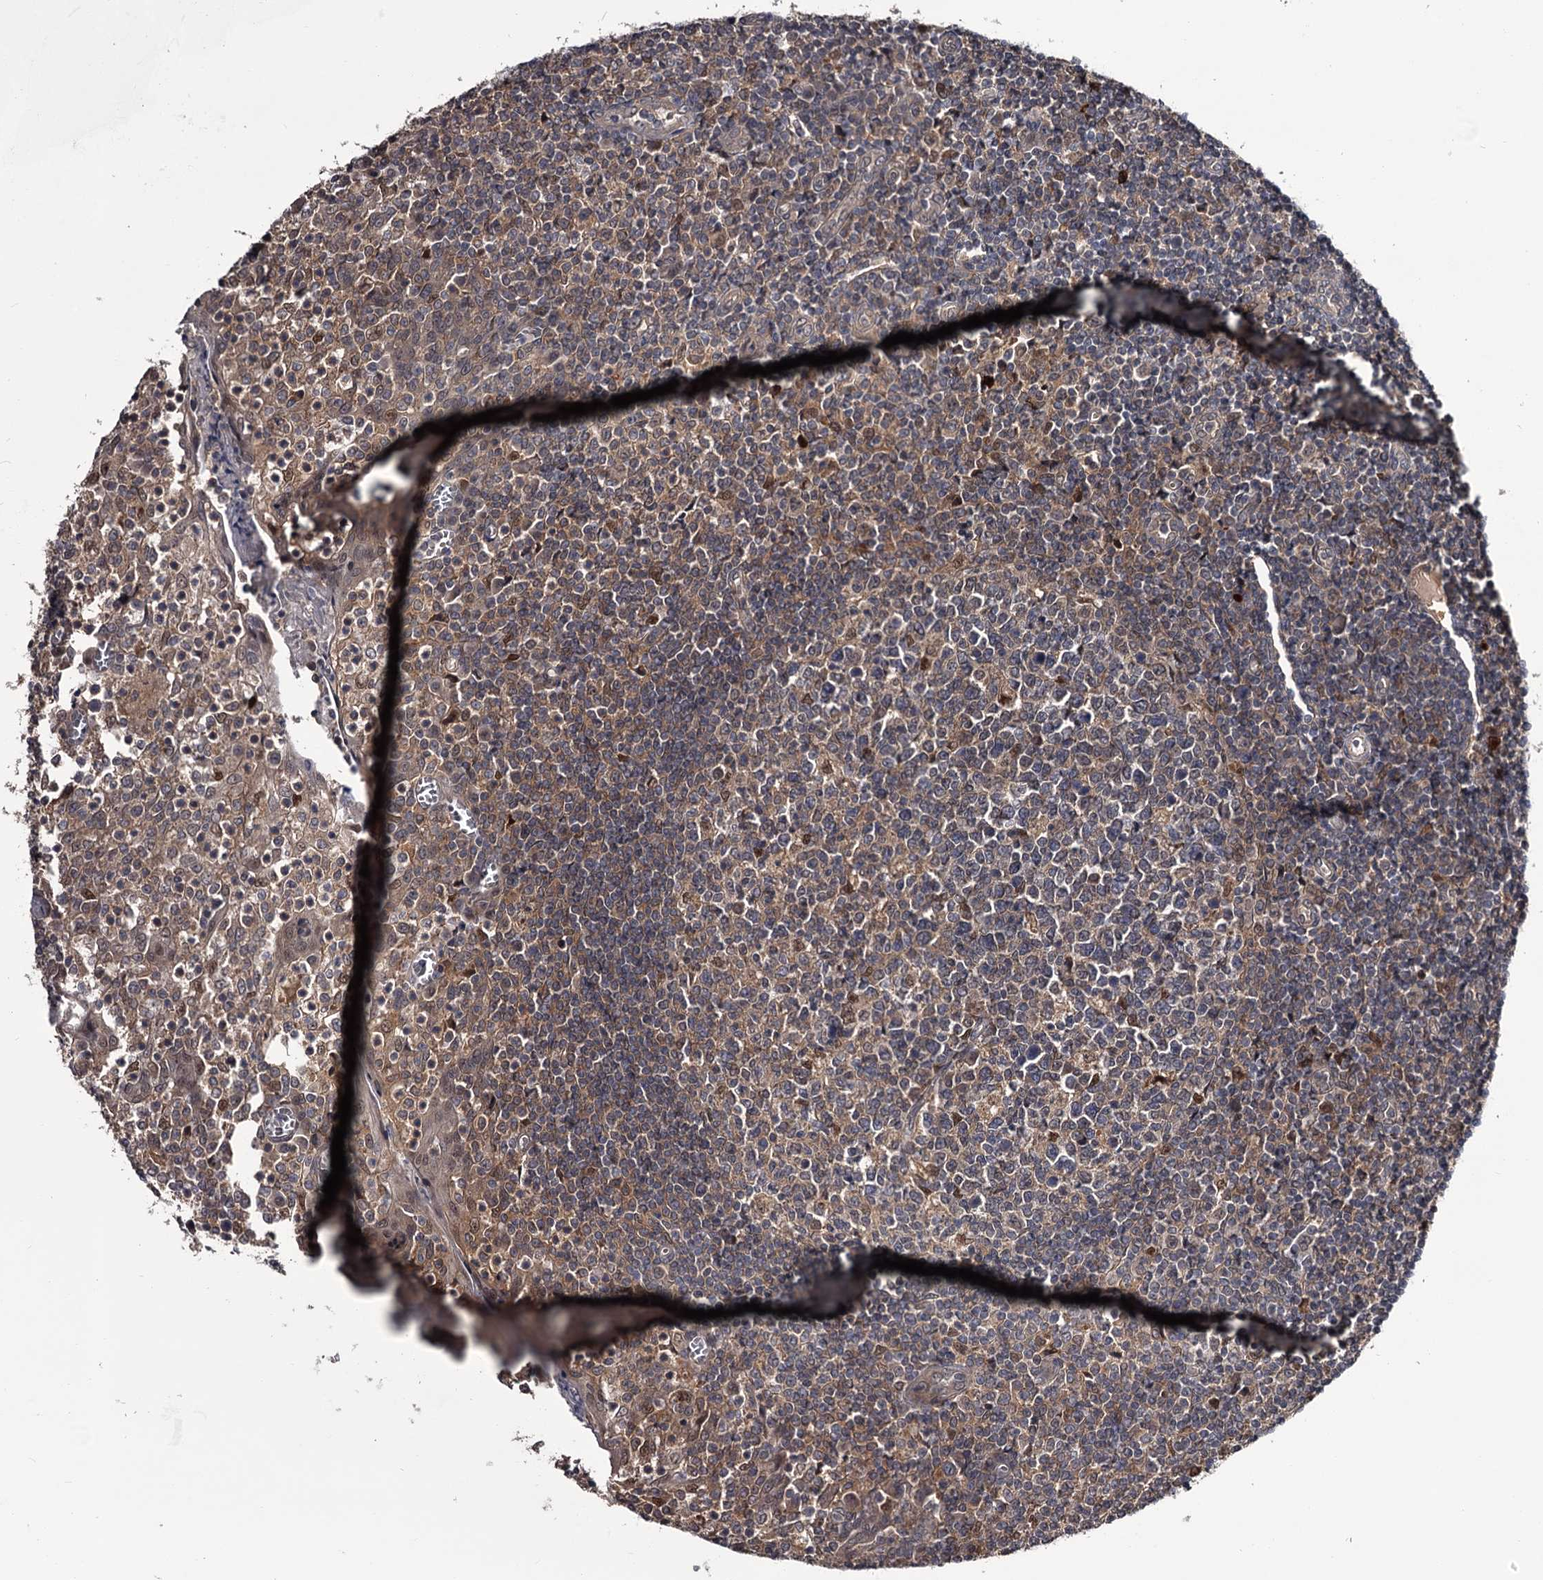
{"staining": {"intensity": "weak", "quantity": "25%-75%", "location": "cytoplasmic/membranous"}, "tissue": "tonsil", "cell_type": "Germinal center cells", "image_type": "normal", "snomed": [{"axis": "morphology", "description": "Normal tissue, NOS"}, {"axis": "topography", "description": "Tonsil"}], "caption": "Immunohistochemical staining of benign human tonsil reveals weak cytoplasmic/membranous protein positivity in about 25%-75% of germinal center cells.", "gene": "DAO", "patient": {"sex": "female", "age": 19}}